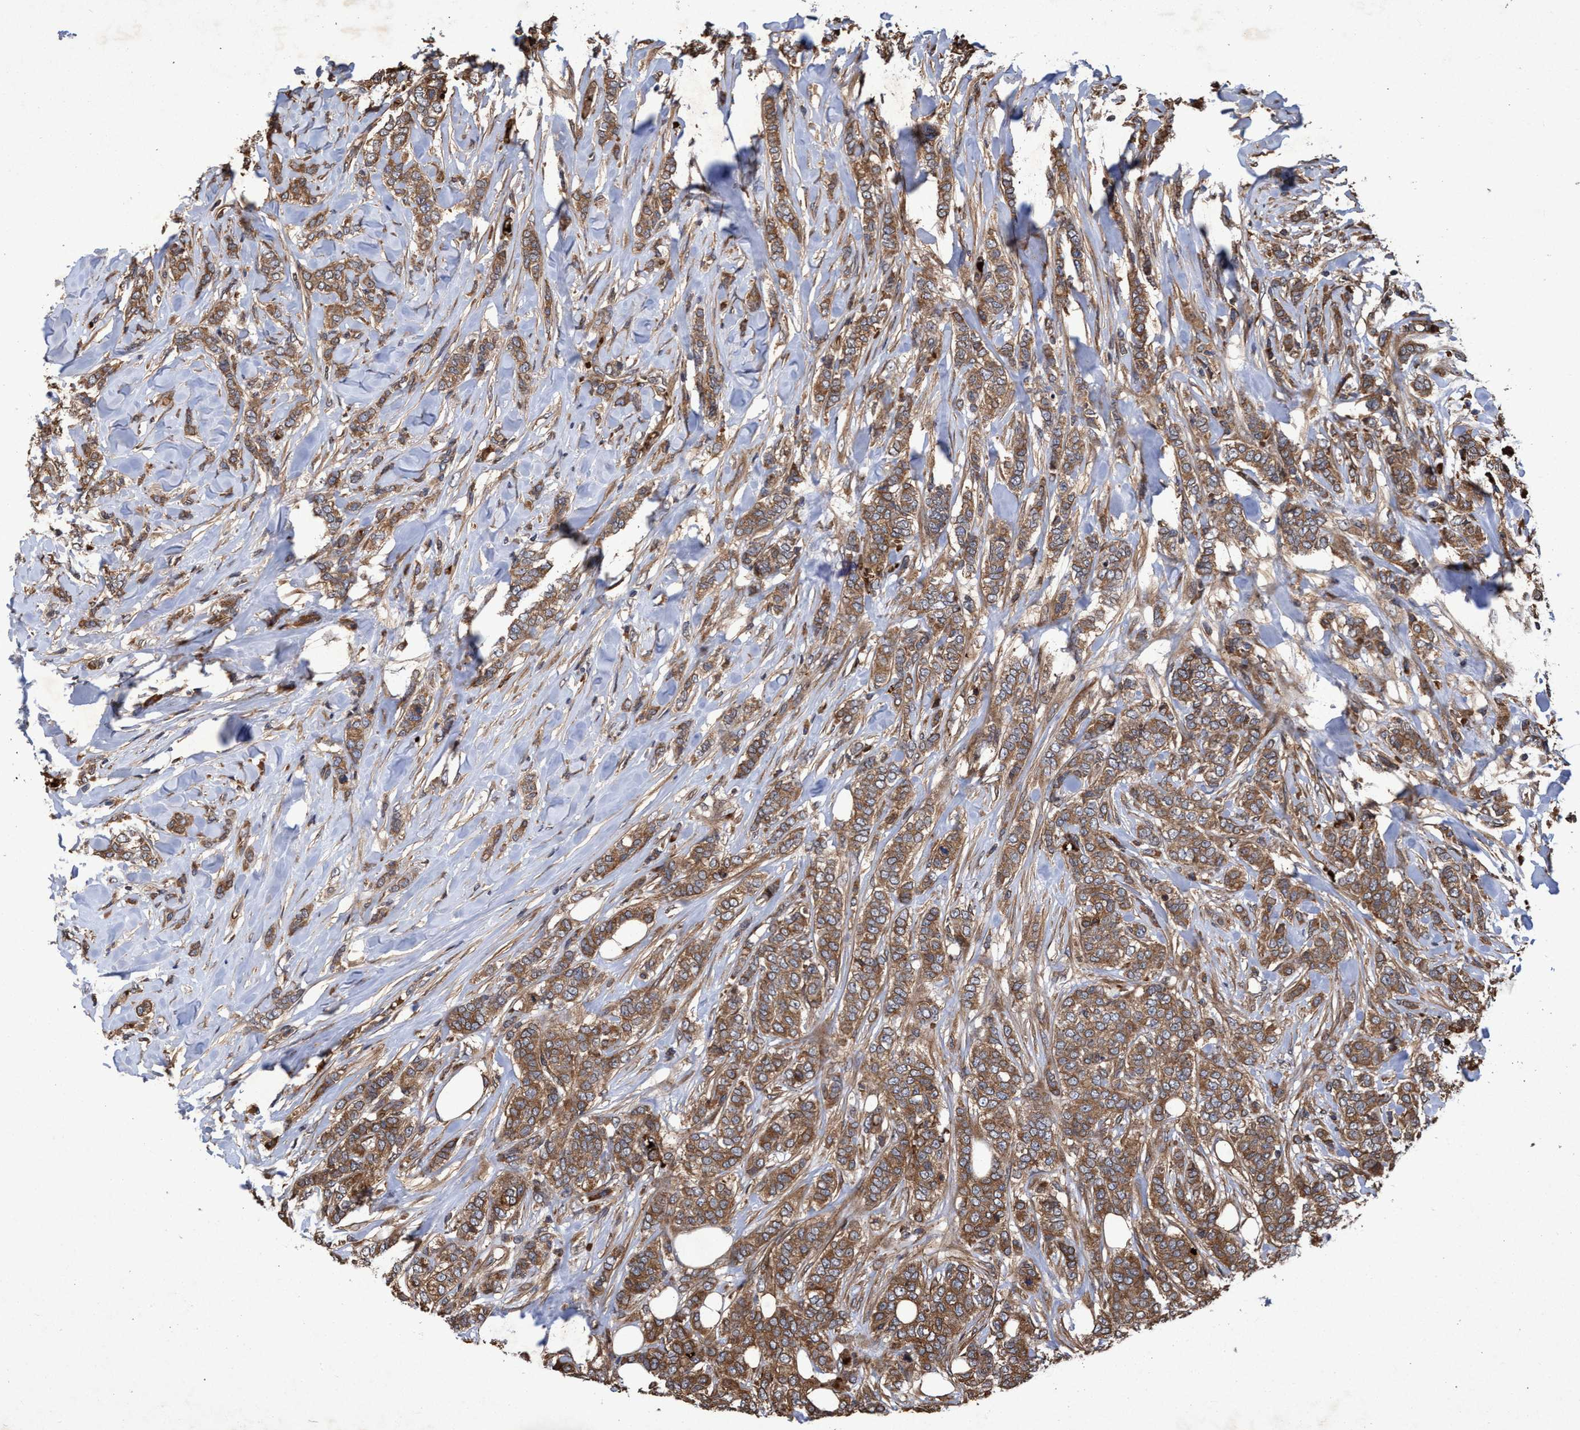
{"staining": {"intensity": "moderate", "quantity": ">75%", "location": "cytoplasmic/membranous"}, "tissue": "breast cancer", "cell_type": "Tumor cells", "image_type": "cancer", "snomed": [{"axis": "morphology", "description": "Lobular carcinoma"}, {"axis": "topography", "description": "Skin"}, {"axis": "topography", "description": "Breast"}], "caption": "This image exhibits IHC staining of breast cancer, with medium moderate cytoplasmic/membranous staining in about >75% of tumor cells.", "gene": "CHMP6", "patient": {"sex": "female", "age": 46}}